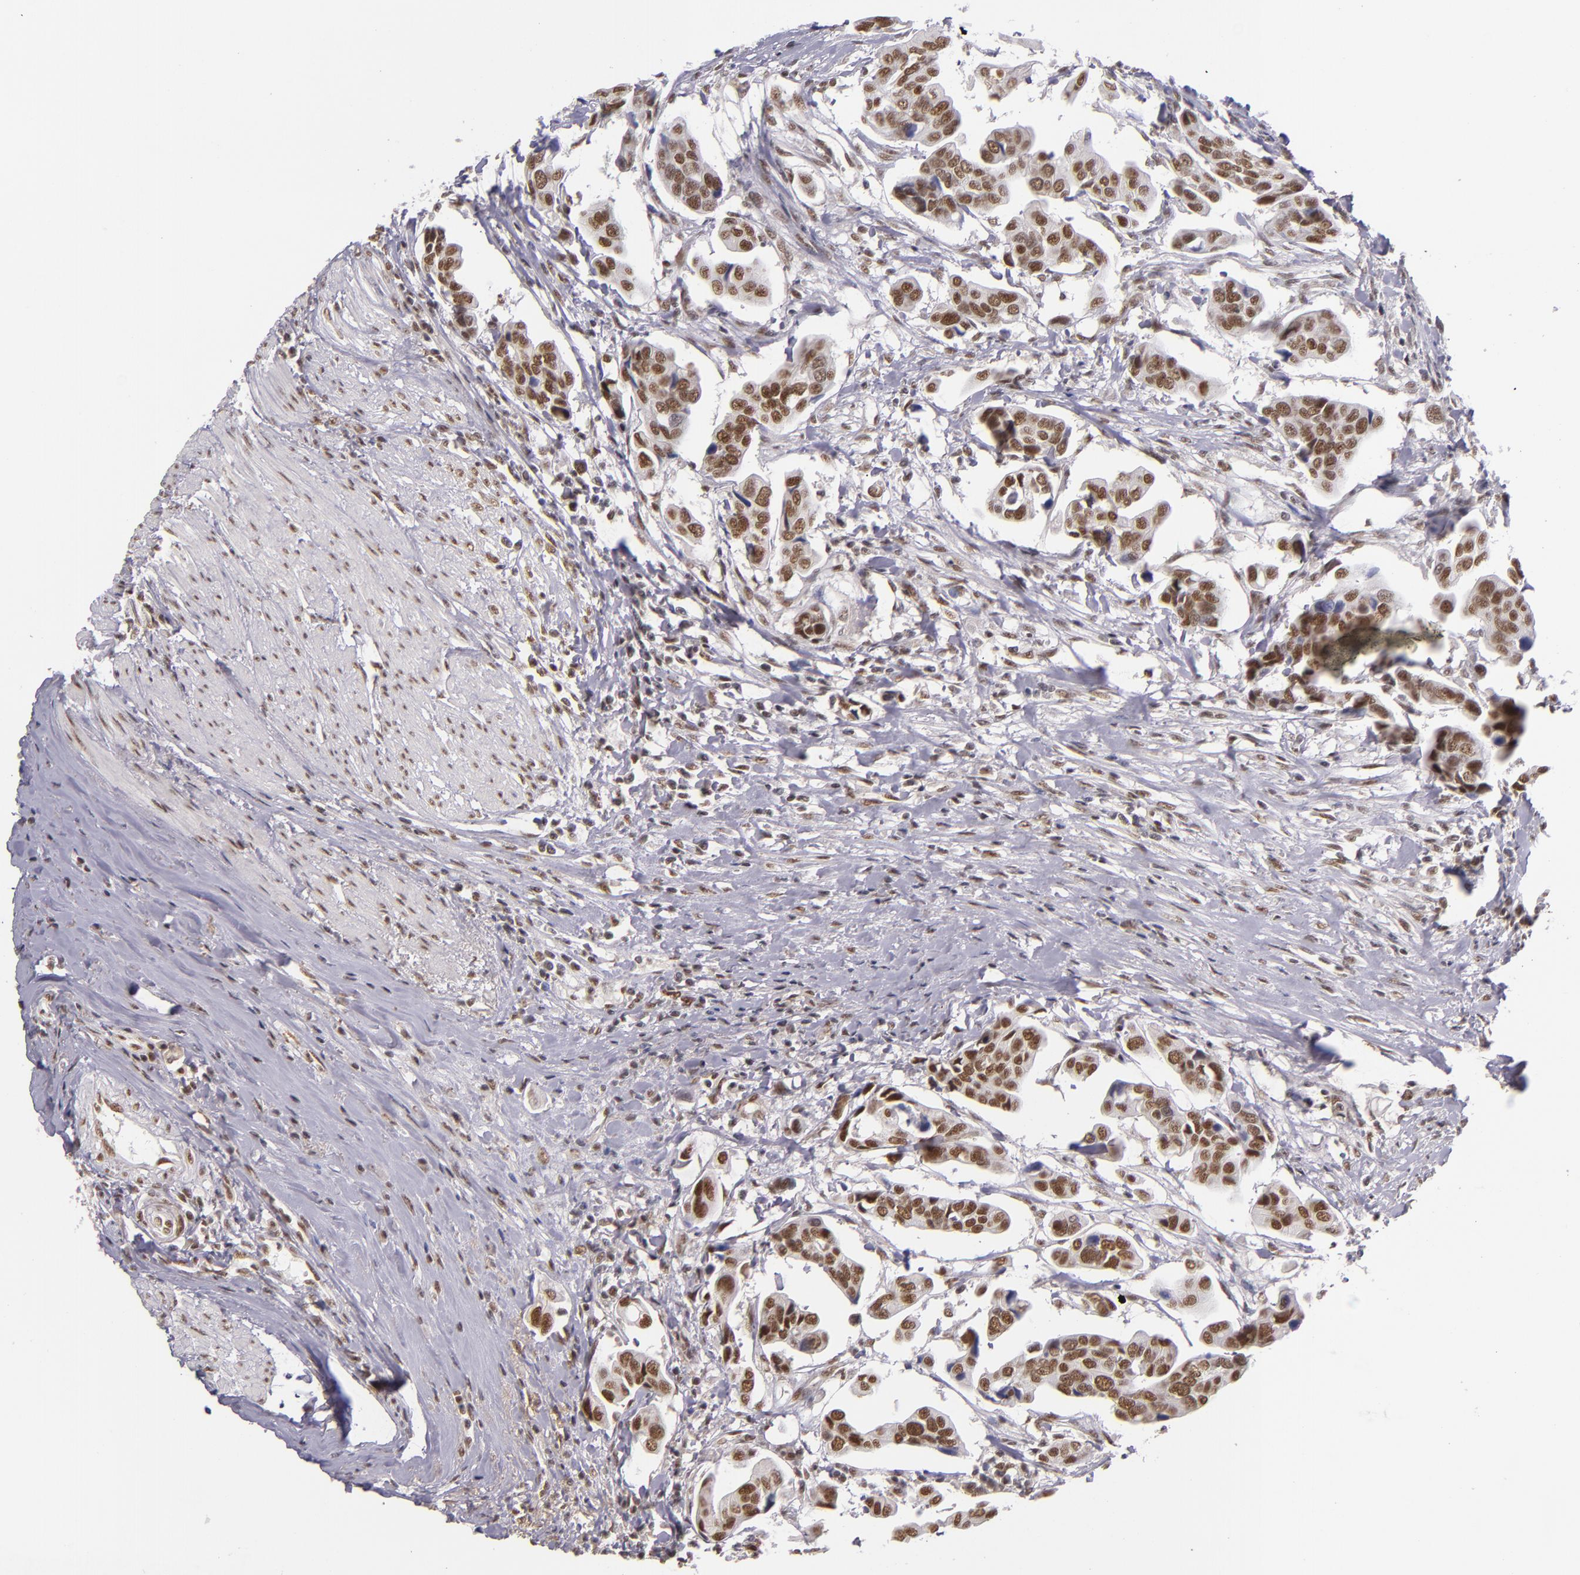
{"staining": {"intensity": "moderate", "quantity": ">75%", "location": "nuclear"}, "tissue": "urothelial cancer", "cell_type": "Tumor cells", "image_type": "cancer", "snomed": [{"axis": "morphology", "description": "Adenocarcinoma, NOS"}, {"axis": "topography", "description": "Urinary bladder"}], "caption": "Urothelial cancer was stained to show a protein in brown. There is medium levels of moderate nuclear staining in about >75% of tumor cells. (DAB IHC with brightfield microscopy, high magnification).", "gene": "ZNF148", "patient": {"sex": "male", "age": 61}}